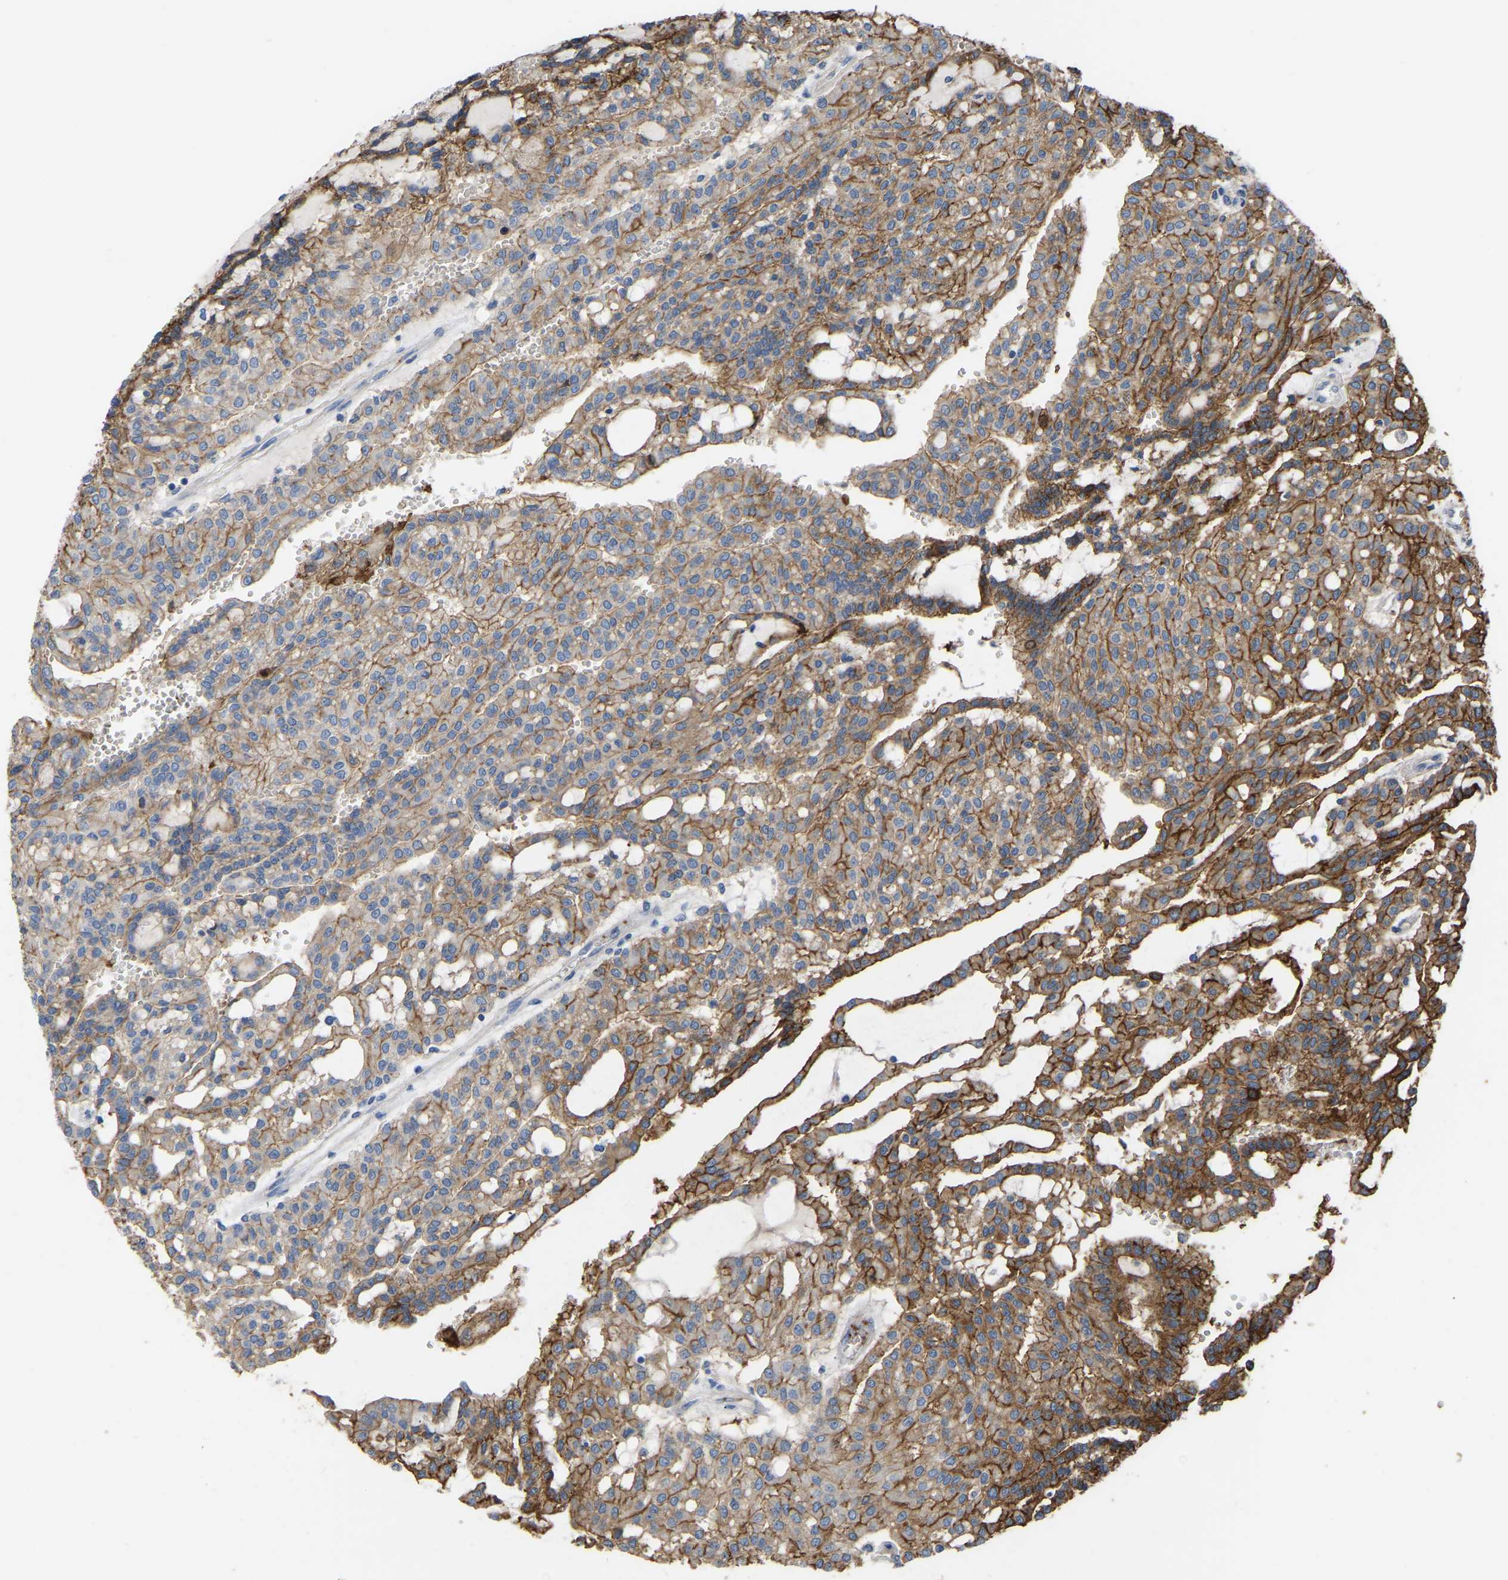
{"staining": {"intensity": "moderate", "quantity": ">75%", "location": "cytoplasmic/membranous"}, "tissue": "renal cancer", "cell_type": "Tumor cells", "image_type": "cancer", "snomed": [{"axis": "morphology", "description": "Adenocarcinoma, NOS"}, {"axis": "topography", "description": "Kidney"}], "caption": "A brown stain labels moderate cytoplasmic/membranous expression of a protein in human renal cancer tumor cells.", "gene": "ZNF449", "patient": {"sex": "male", "age": 63}}